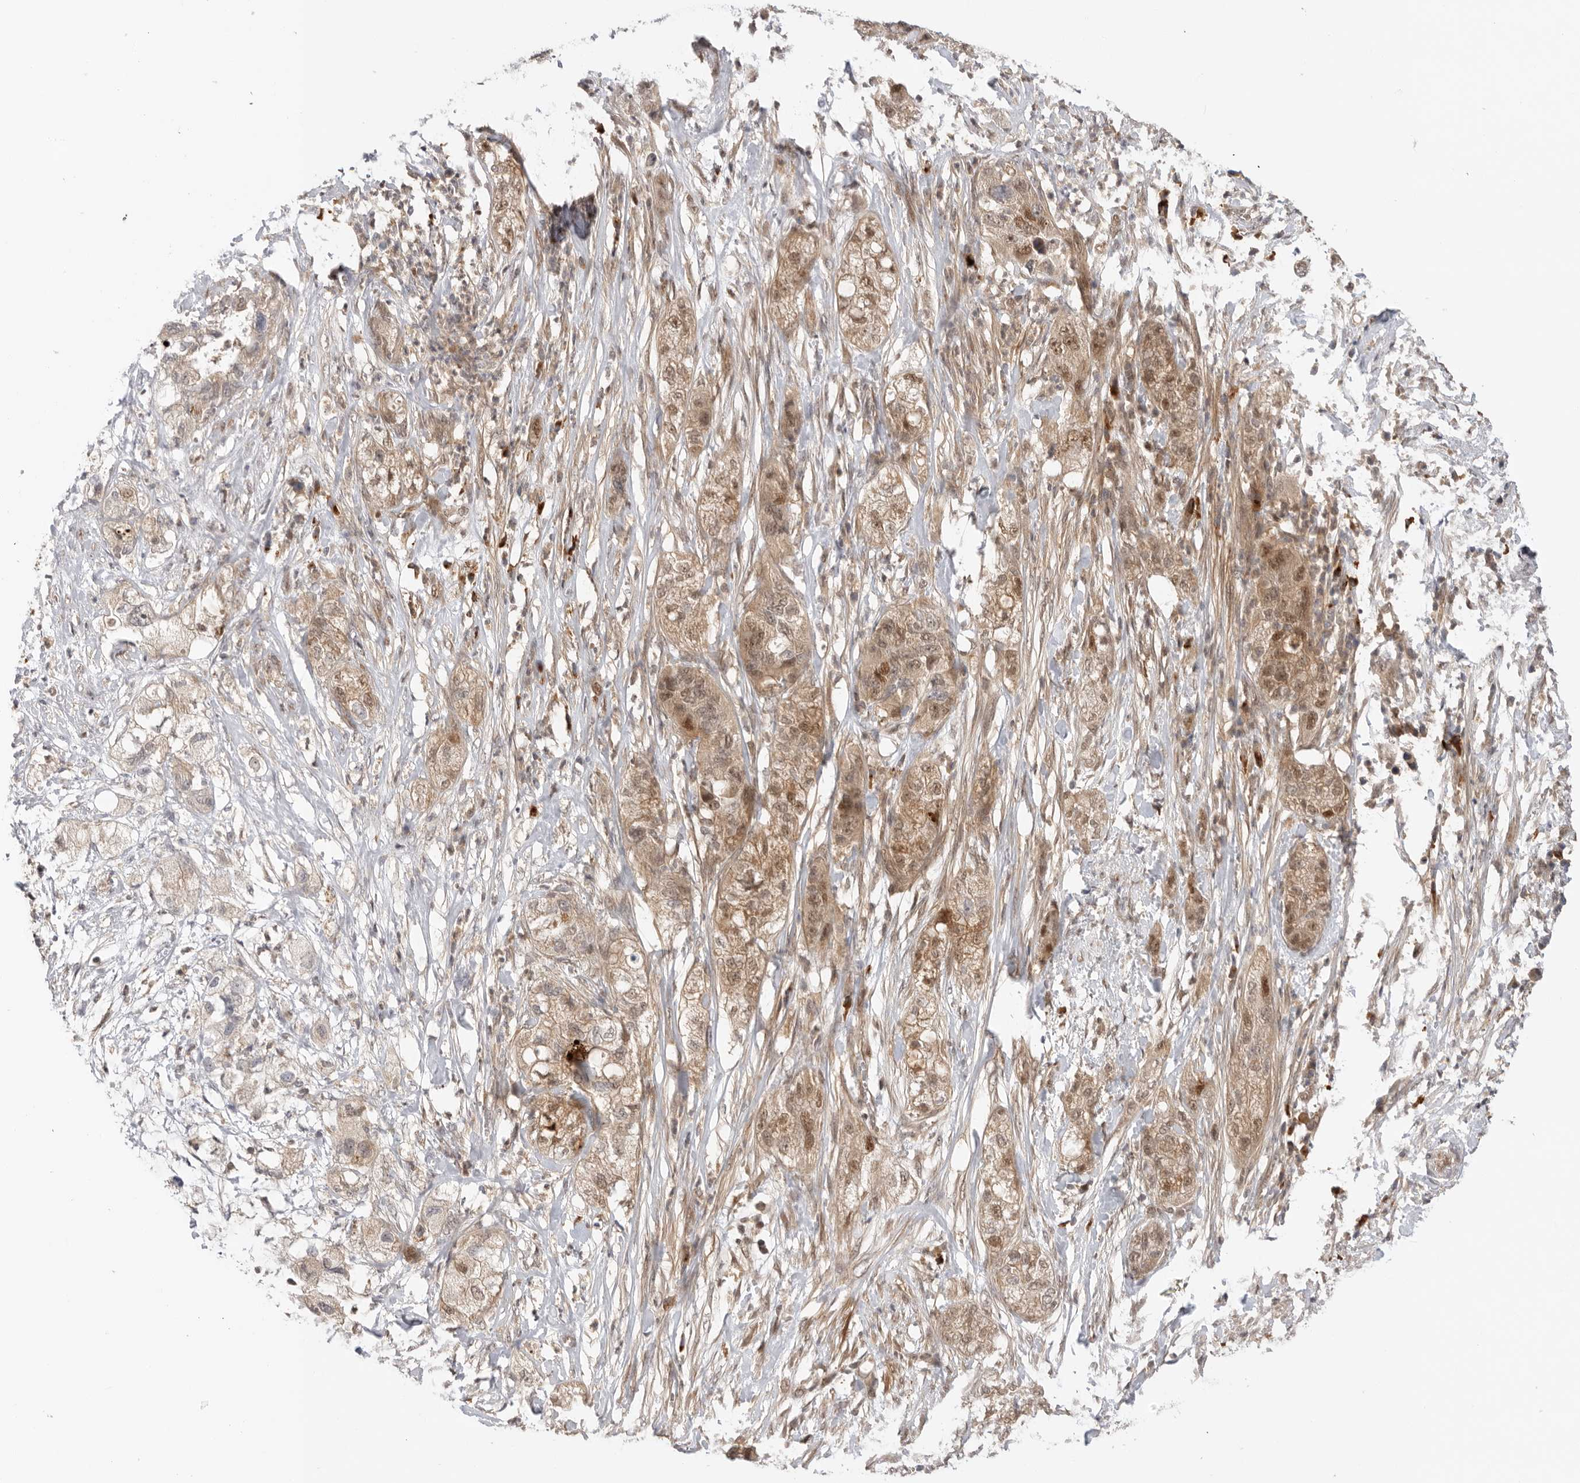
{"staining": {"intensity": "moderate", "quantity": ">75%", "location": "cytoplasmic/membranous,nuclear"}, "tissue": "pancreatic cancer", "cell_type": "Tumor cells", "image_type": "cancer", "snomed": [{"axis": "morphology", "description": "Adenocarcinoma, NOS"}, {"axis": "topography", "description": "Pancreas"}], "caption": "Immunohistochemical staining of human pancreatic cancer (adenocarcinoma) reveals moderate cytoplasmic/membranous and nuclear protein positivity in approximately >75% of tumor cells.", "gene": "DCAF8", "patient": {"sex": "female", "age": 78}}